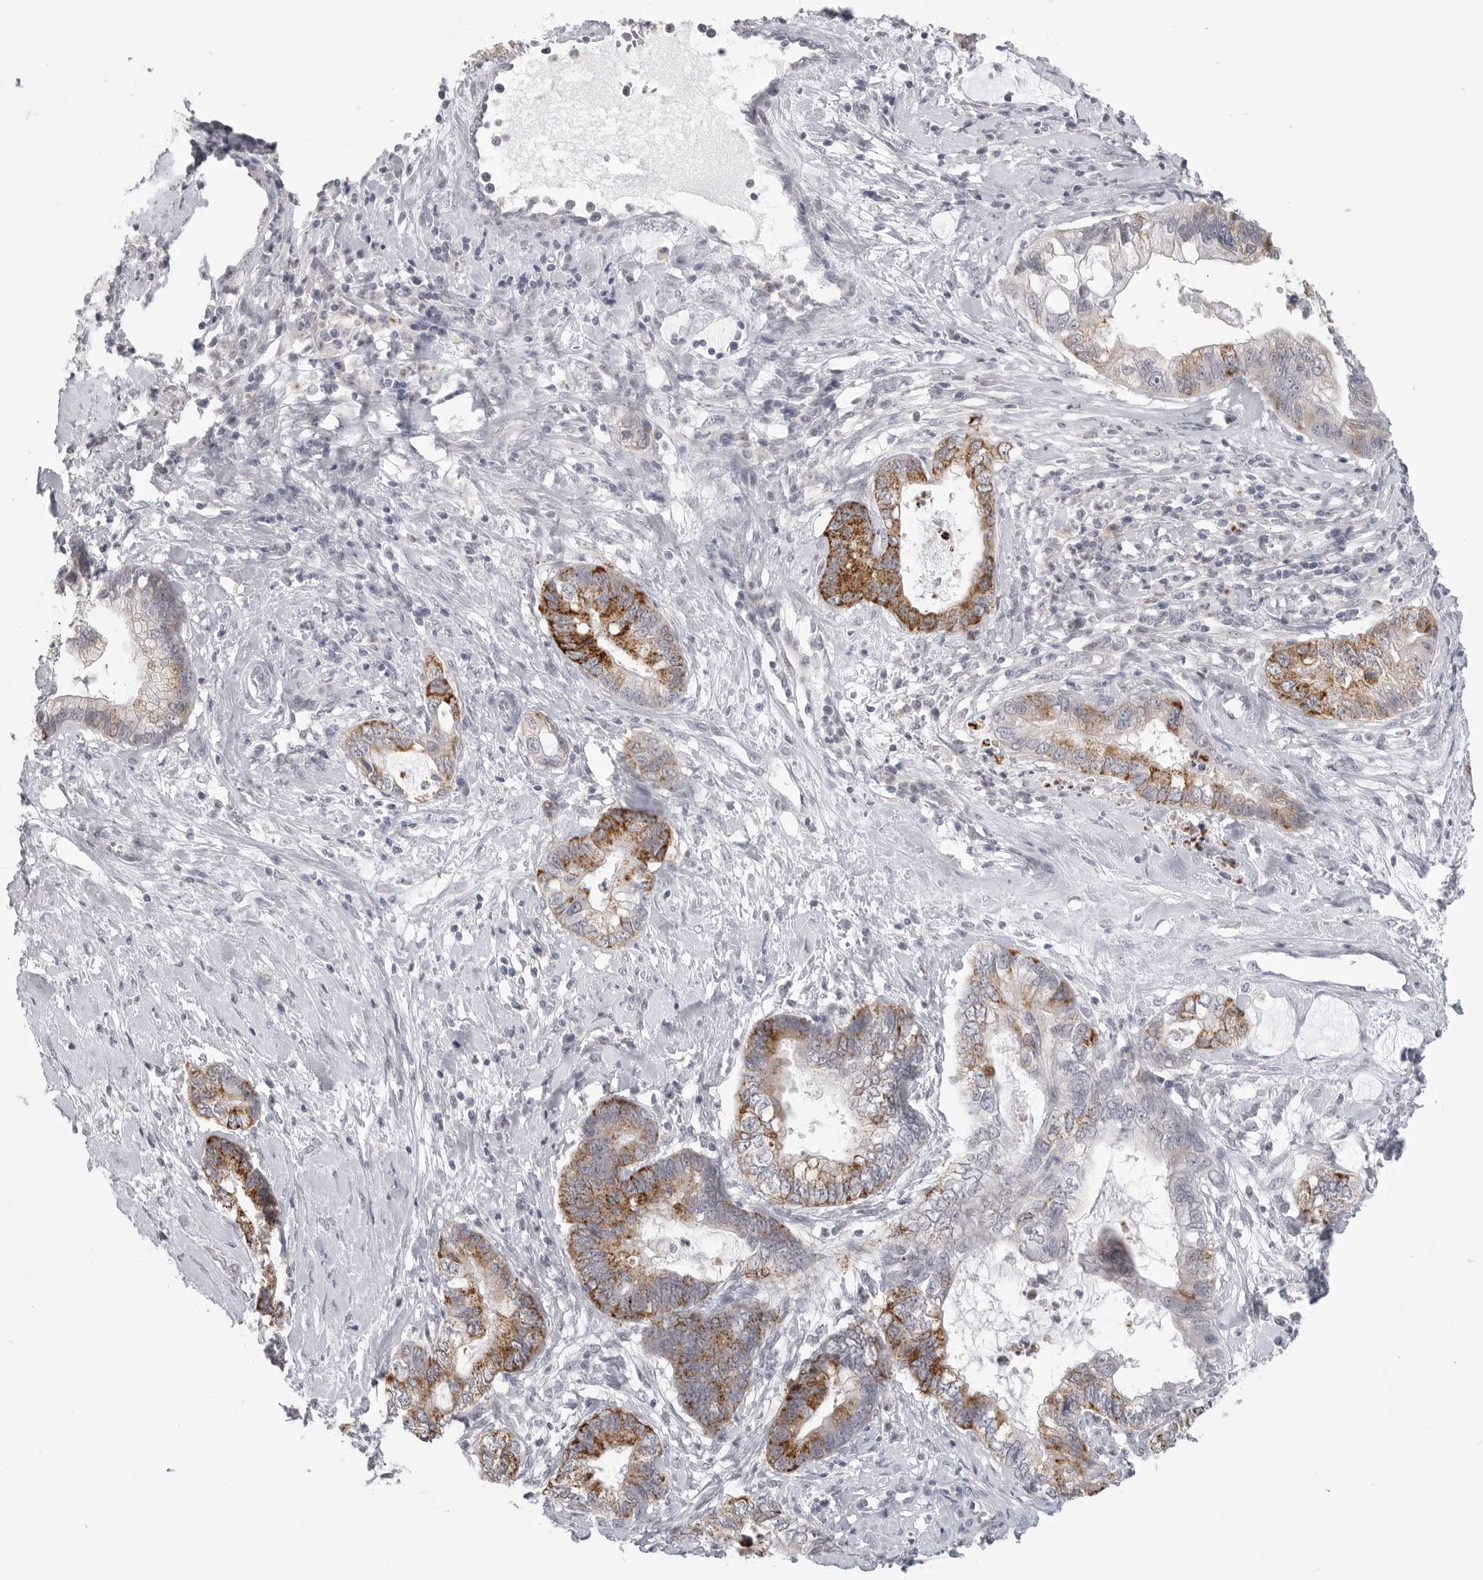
{"staining": {"intensity": "strong", "quantity": "25%-75%", "location": "cytoplasmic/membranous"}, "tissue": "cervical cancer", "cell_type": "Tumor cells", "image_type": "cancer", "snomed": [{"axis": "morphology", "description": "Adenocarcinoma, NOS"}, {"axis": "topography", "description": "Cervix"}], "caption": "Protein staining of cervical adenocarcinoma tissue reveals strong cytoplasmic/membranous expression in approximately 25%-75% of tumor cells. Immunohistochemistry stains the protein of interest in brown and the nuclei are stained blue.", "gene": "HMGCS2", "patient": {"sex": "female", "age": 44}}